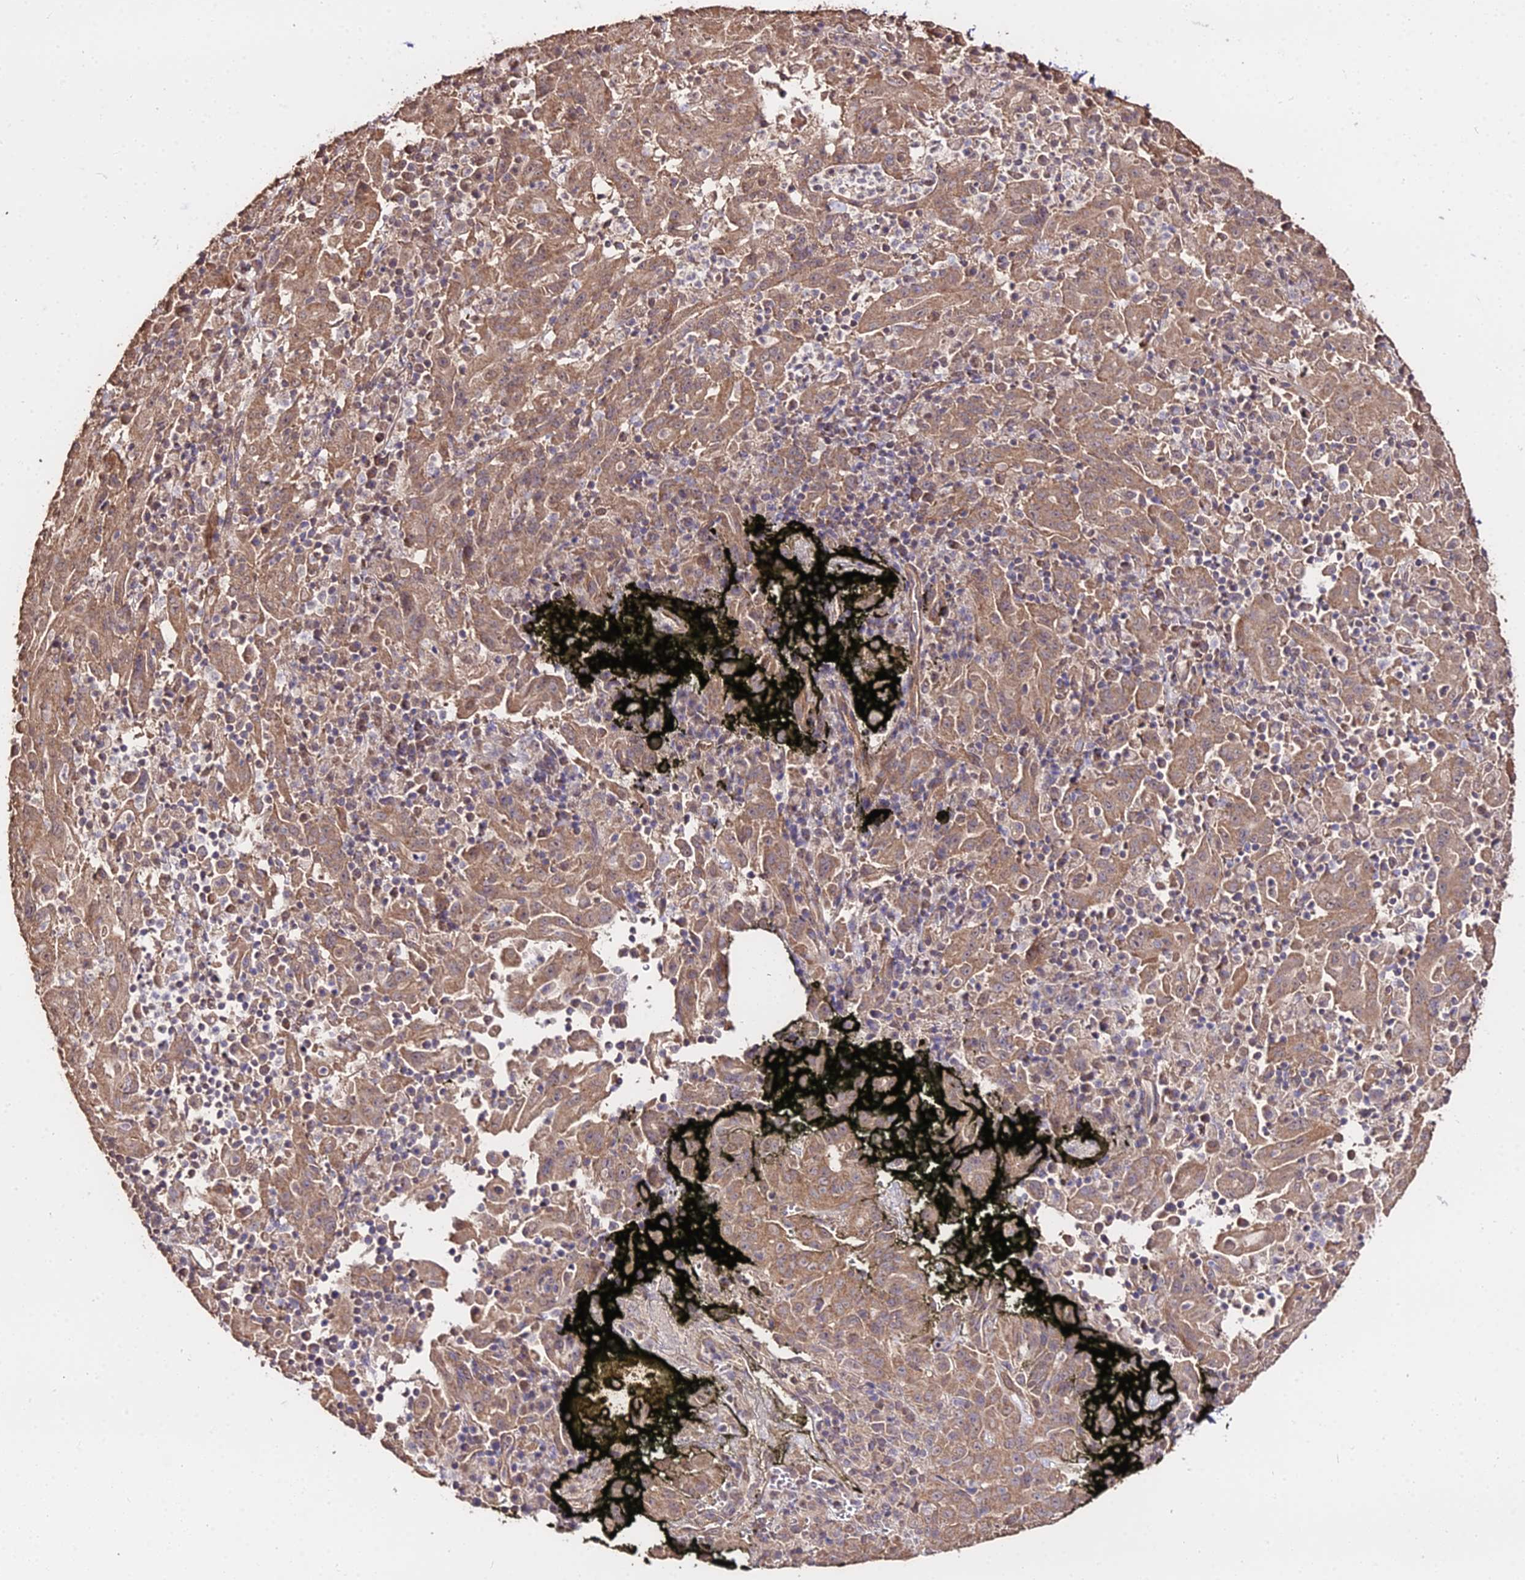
{"staining": {"intensity": "moderate", "quantity": ">75%", "location": "cytoplasmic/membranous"}, "tissue": "pancreatic cancer", "cell_type": "Tumor cells", "image_type": "cancer", "snomed": [{"axis": "morphology", "description": "Adenocarcinoma, NOS"}, {"axis": "topography", "description": "Pancreas"}], "caption": "Human pancreatic cancer stained for a protein (brown) shows moderate cytoplasmic/membranous positive staining in approximately >75% of tumor cells.", "gene": "METTL13", "patient": {"sex": "male", "age": 63}}